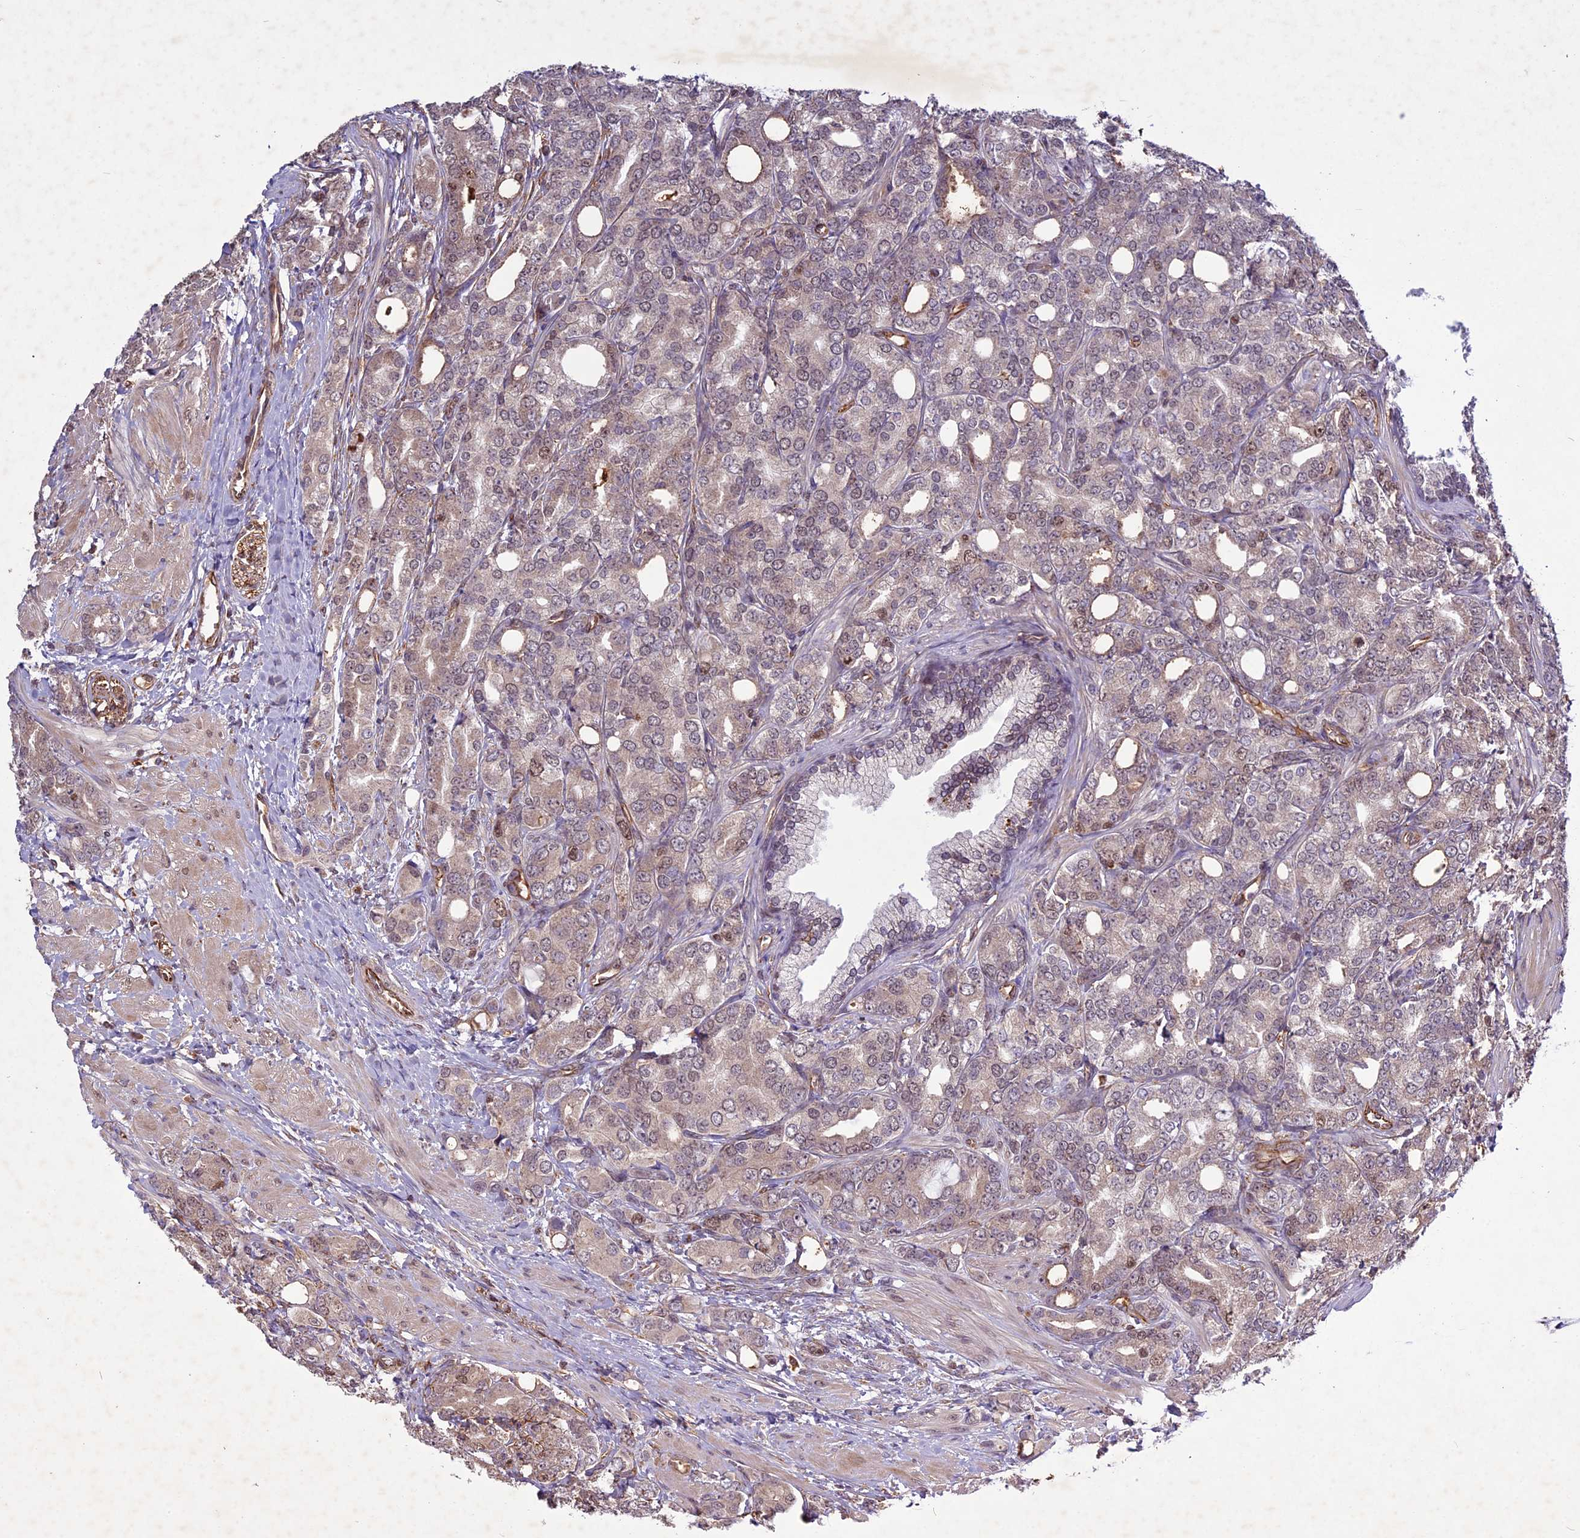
{"staining": {"intensity": "weak", "quantity": "25%-75%", "location": "cytoplasmic/membranous,nuclear"}, "tissue": "prostate cancer", "cell_type": "Tumor cells", "image_type": "cancer", "snomed": [{"axis": "morphology", "description": "Adenocarcinoma, High grade"}, {"axis": "topography", "description": "Prostate"}], "caption": "Human prostate cancer stained with a brown dye shows weak cytoplasmic/membranous and nuclear positive expression in approximately 25%-75% of tumor cells.", "gene": "C3orf70", "patient": {"sex": "male", "age": 62}}